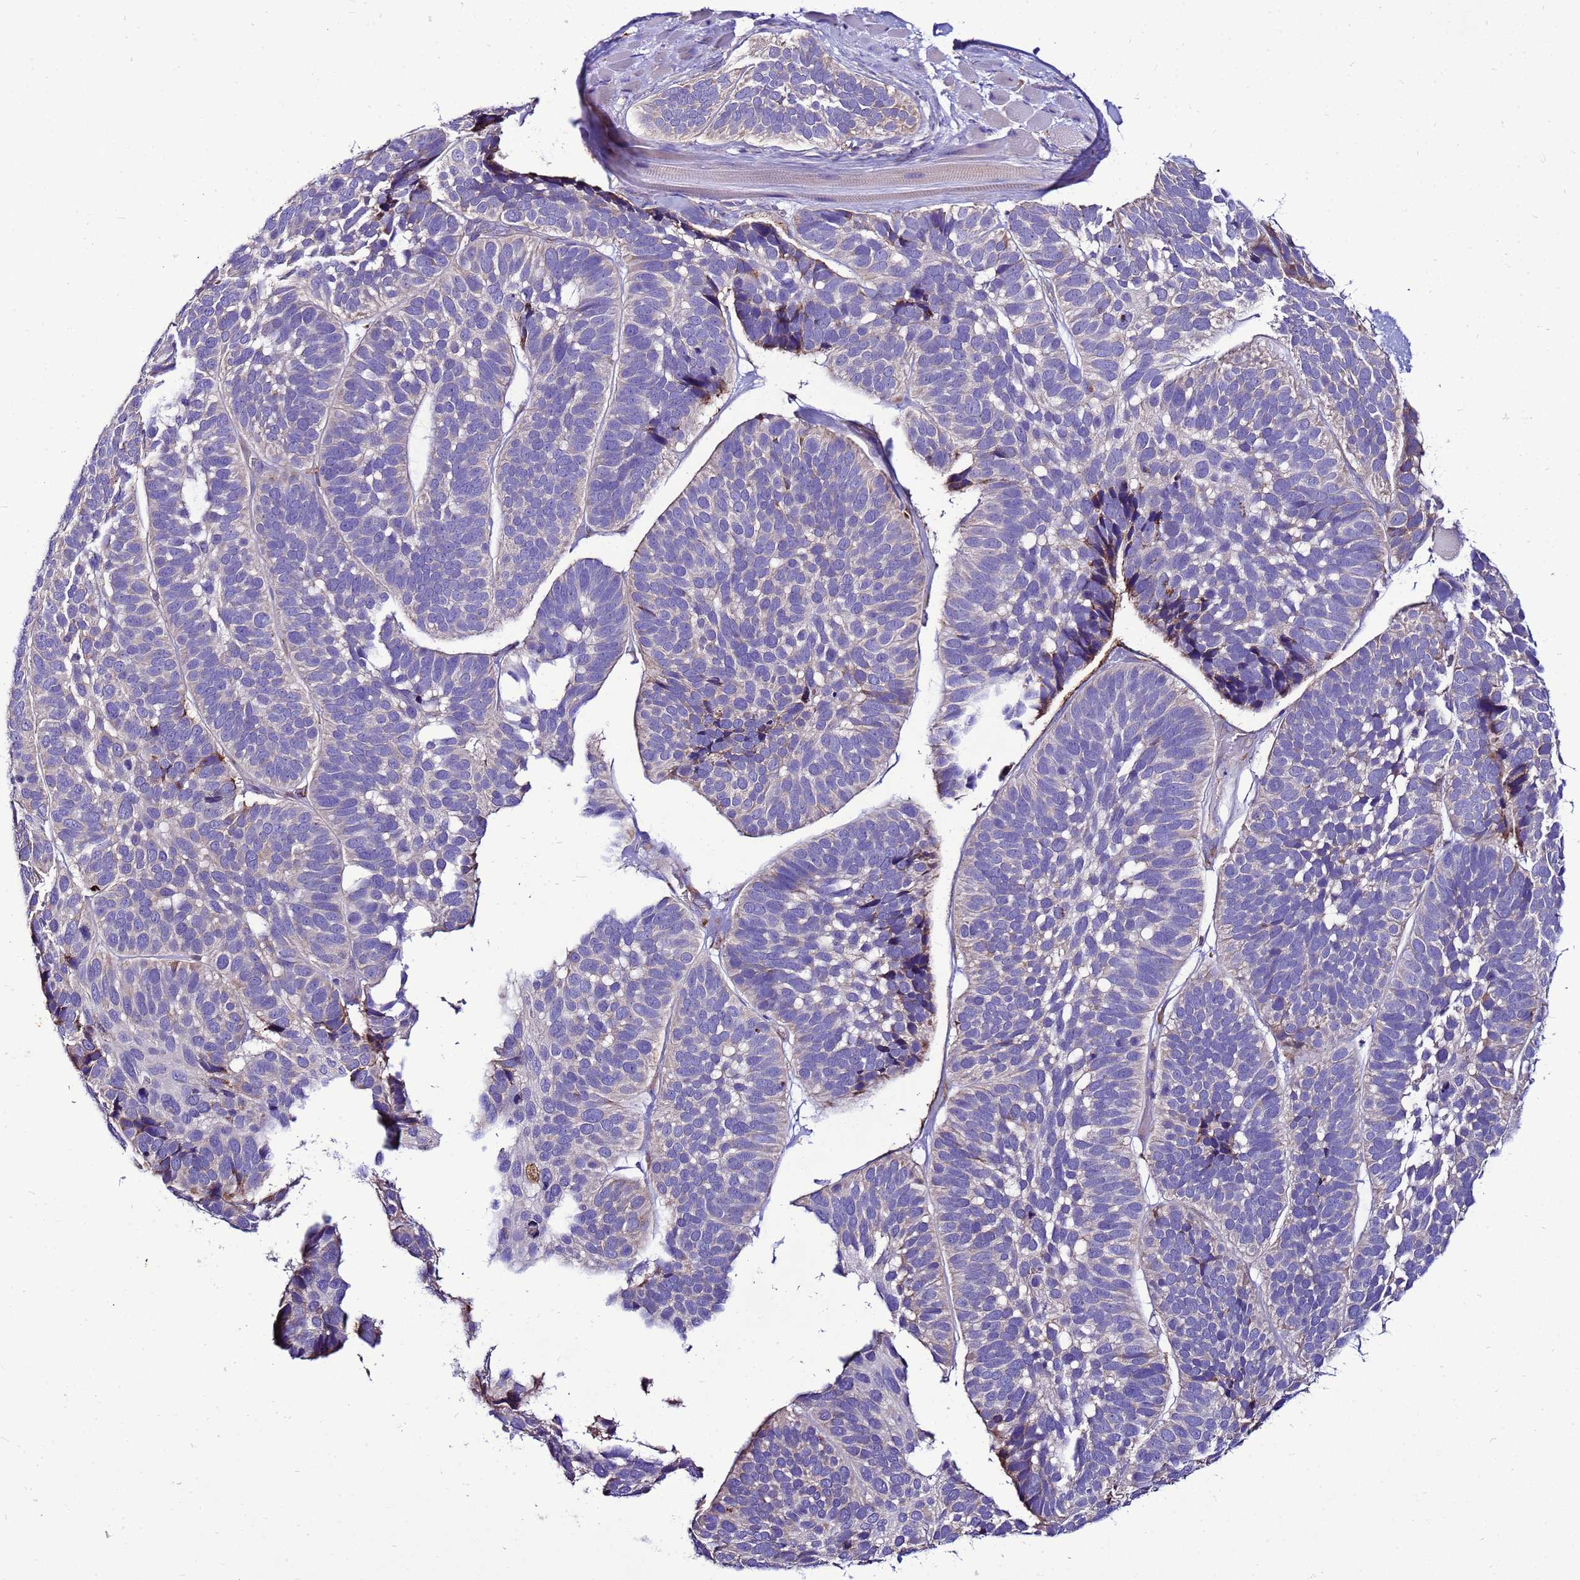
{"staining": {"intensity": "negative", "quantity": "none", "location": "none"}, "tissue": "skin cancer", "cell_type": "Tumor cells", "image_type": "cancer", "snomed": [{"axis": "morphology", "description": "Basal cell carcinoma"}, {"axis": "topography", "description": "Skin"}], "caption": "This is a image of IHC staining of basal cell carcinoma (skin), which shows no staining in tumor cells.", "gene": "ANTKMT", "patient": {"sex": "male", "age": 62}}